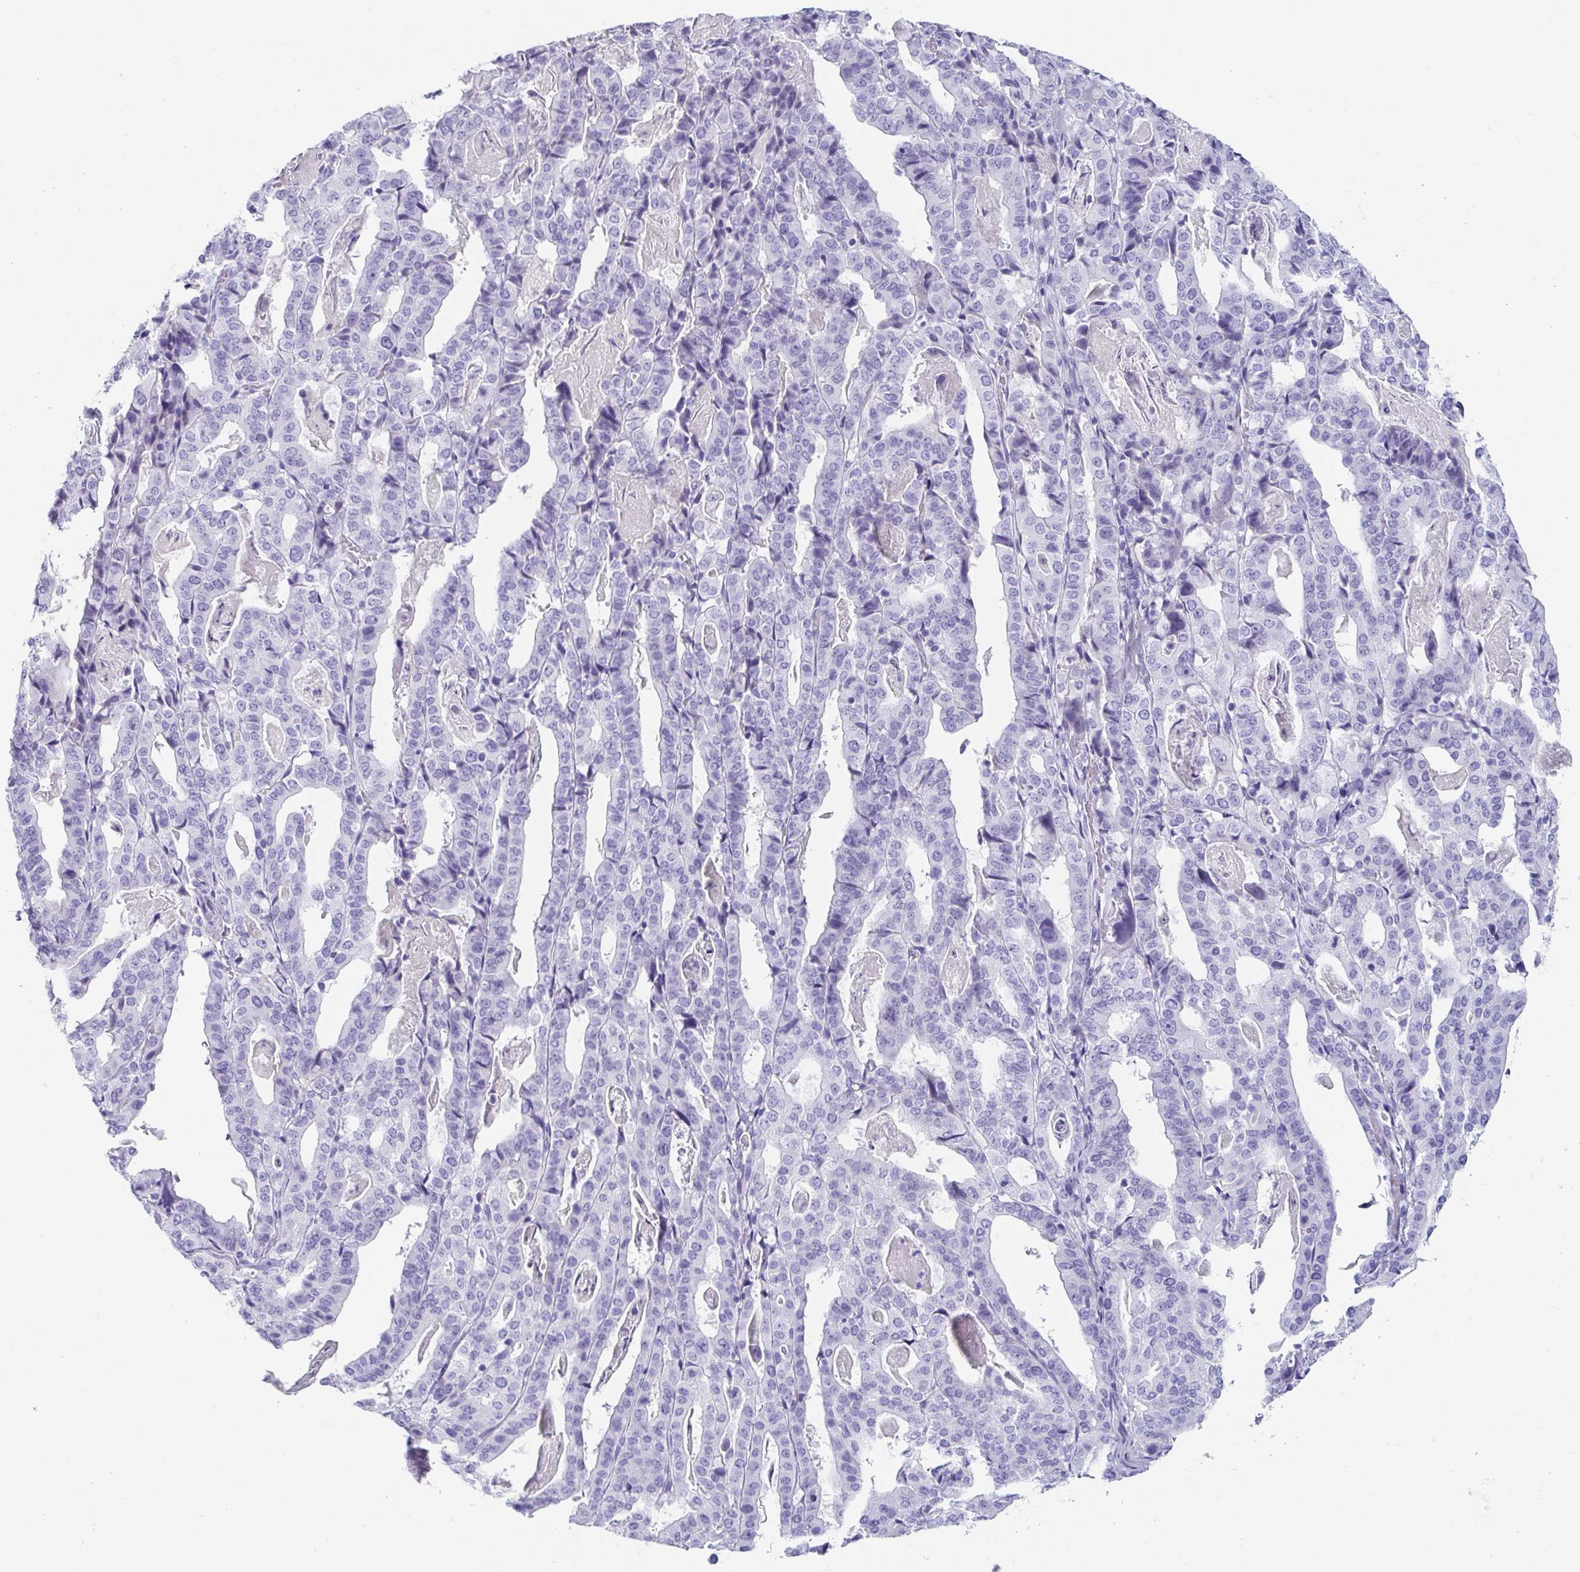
{"staining": {"intensity": "negative", "quantity": "none", "location": "none"}, "tissue": "stomach cancer", "cell_type": "Tumor cells", "image_type": "cancer", "snomed": [{"axis": "morphology", "description": "Adenocarcinoma, NOS"}, {"axis": "topography", "description": "Stomach"}], "caption": "This is an IHC photomicrograph of stomach cancer (adenocarcinoma). There is no staining in tumor cells.", "gene": "PLA2G1B", "patient": {"sex": "male", "age": 48}}